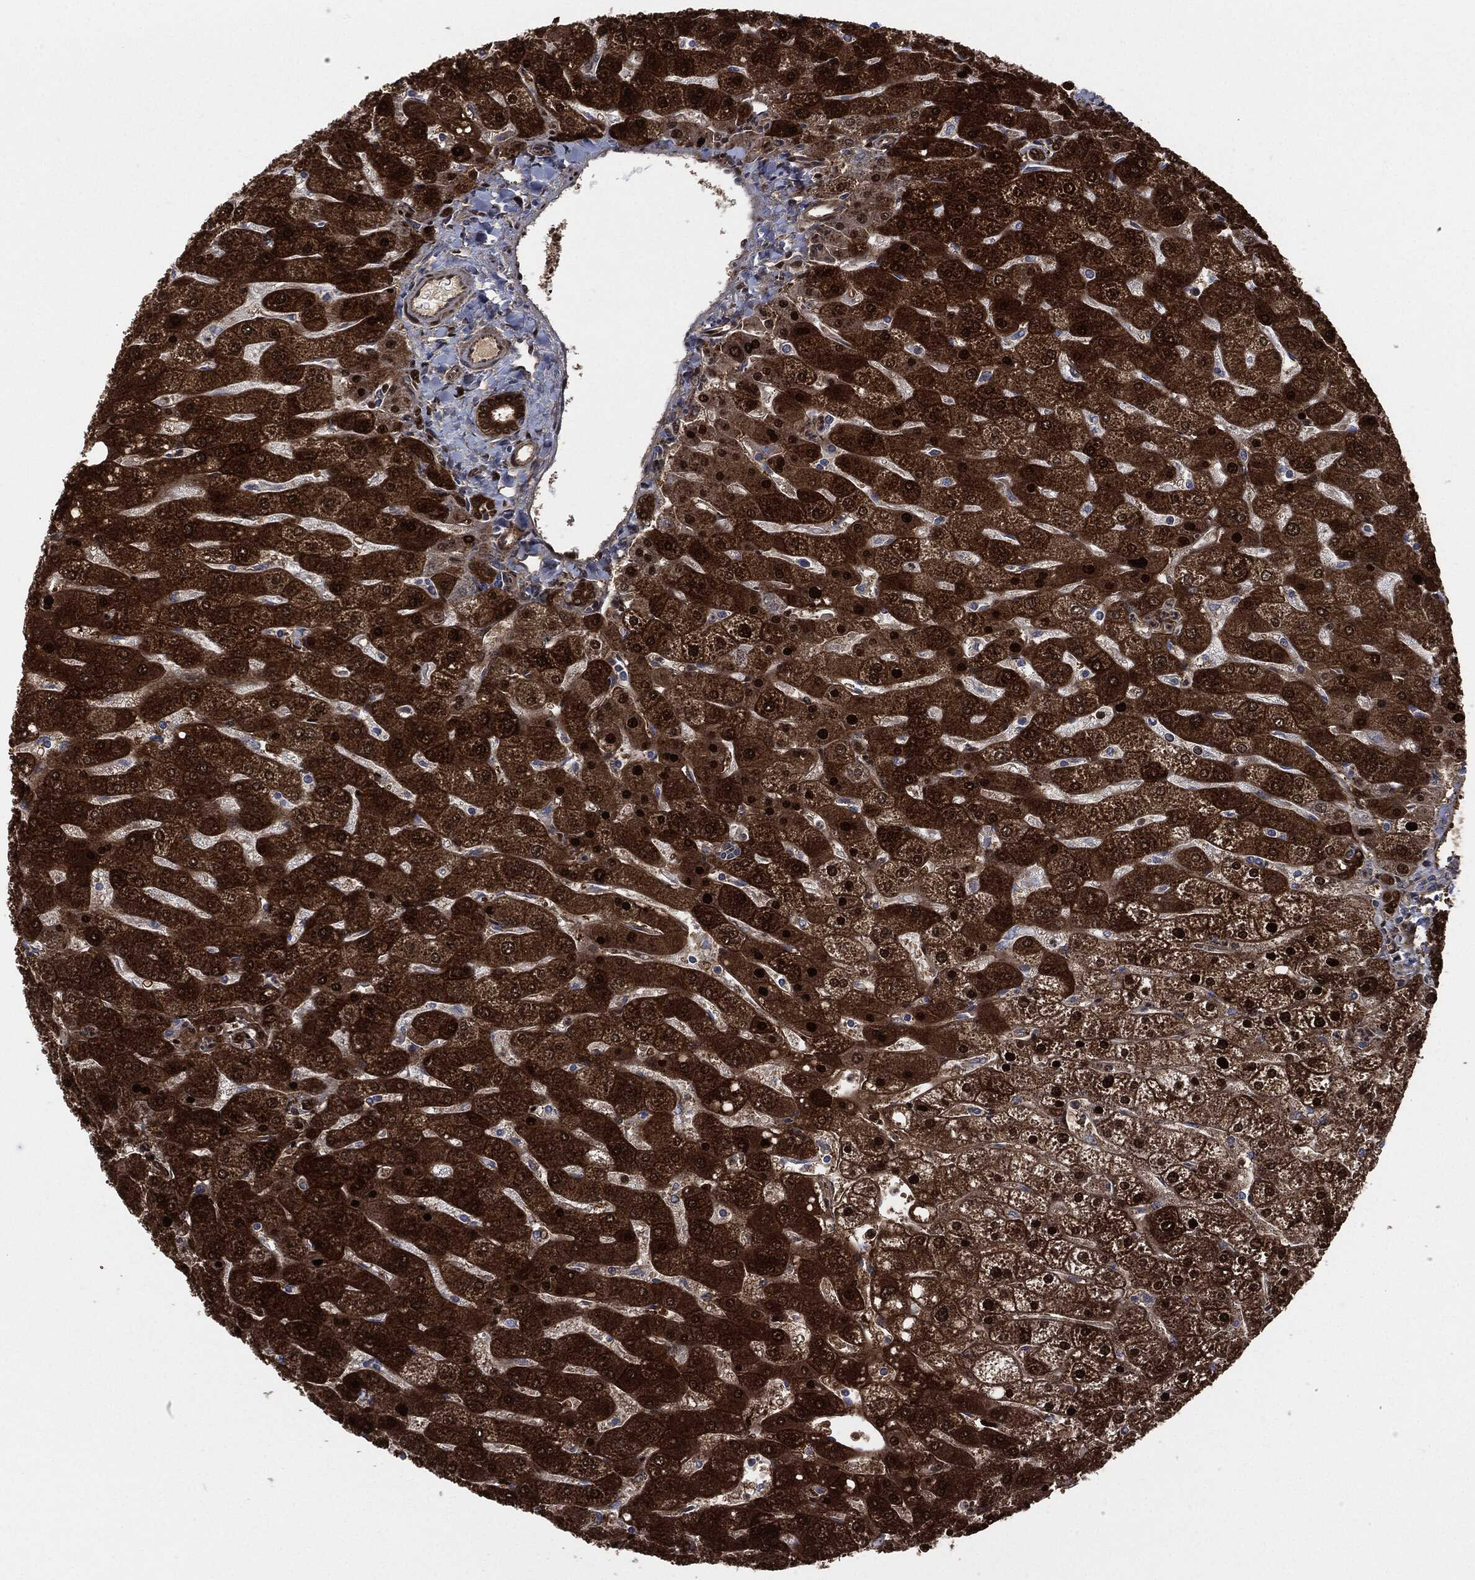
{"staining": {"intensity": "strong", "quantity": ">75%", "location": "cytoplasmic/membranous"}, "tissue": "liver", "cell_type": "Cholangiocytes", "image_type": "normal", "snomed": [{"axis": "morphology", "description": "Normal tissue, NOS"}, {"axis": "topography", "description": "Liver"}], "caption": "Benign liver was stained to show a protein in brown. There is high levels of strong cytoplasmic/membranous staining in about >75% of cholangiocytes. (DAB (3,3'-diaminobenzidine) IHC, brown staining for protein, blue staining for nuclei).", "gene": "DCTN1", "patient": {"sex": "male", "age": 67}}